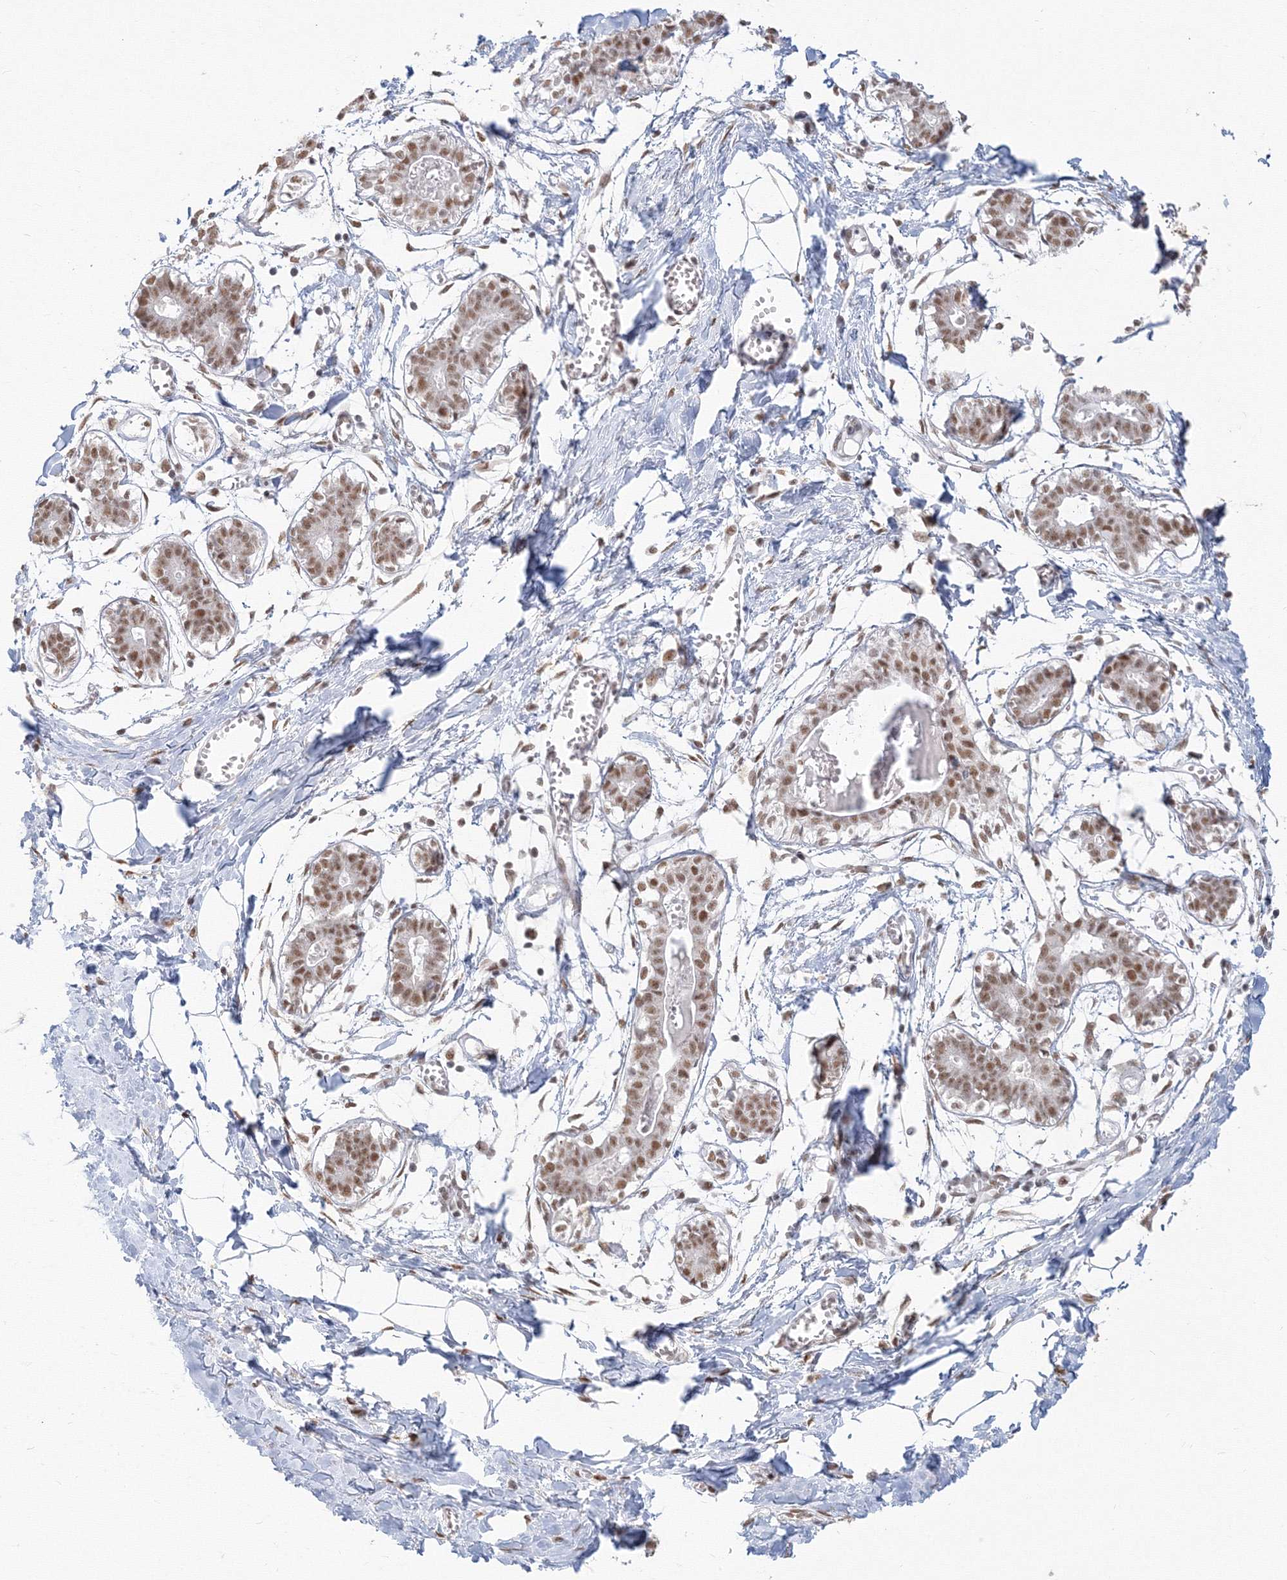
{"staining": {"intensity": "moderate", "quantity": ">75%", "location": "nuclear"}, "tissue": "breast", "cell_type": "Adipocytes", "image_type": "normal", "snomed": [{"axis": "morphology", "description": "Normal tissue, NOS"}, {"axis": "topography", "description": "Breast"}], "caption": "DAB immunohistochemical staining of normal human breast exhibits moderate nuclear protein expression in about >75% of adipocytes.", "gene": "PPP4R2", "patient": {"sex": "female", "age": 27}}